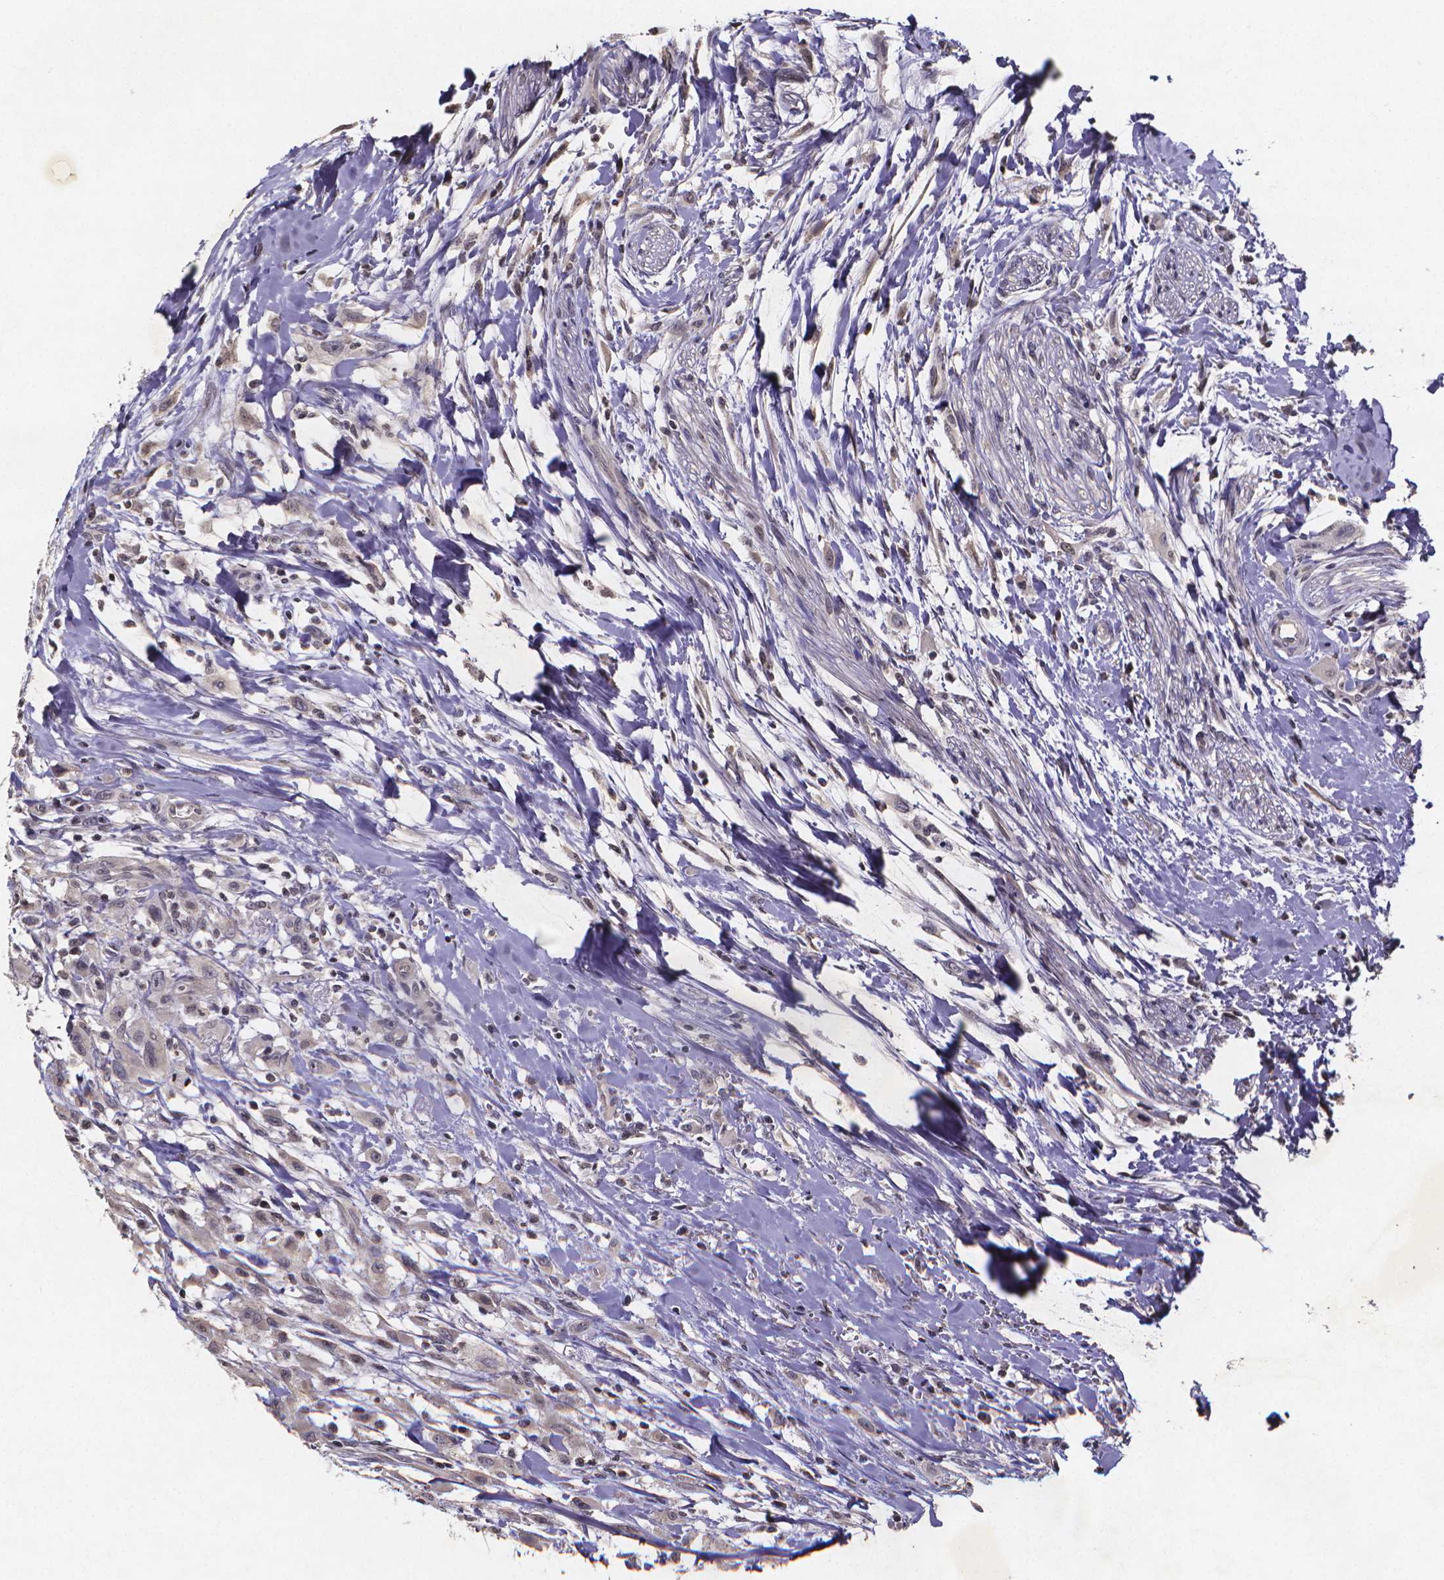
{"staining": {"intensity": "moderate", "quantity": "<25%", "location": "nuclear"}, "tissue": "head and neck cancer", "cell_type": "Tumor cells", "image_type": "cancer", "snomed": [{"axis": "morphology", "description": "Squamous cell carcinoma, NOS"}, {"axis": "morphology", "description": "Squamous cell carcinoma, metastatic, NOS"}, {"axis": "topography", "description": "Oral tissue"}, {"axis": "topography", "description": "Head-Neck"}], "caption": "High-magnification brightfield microscopy of metastatic squamous cell carcinoma (head and neck) stained with DAB (brown) and counterstained with hematoxylin (blue). tumor cells exhibit moderate nuclear expression is seen in approximately<25% of cells. (Stains: DAB (3,3'-diaminobenzidine) in brown, nuclei in blue, Microscopy: brightfield microscopy at high magnification).", "gene": "TP73", "patient": {"sex": "female", "age": 85}}